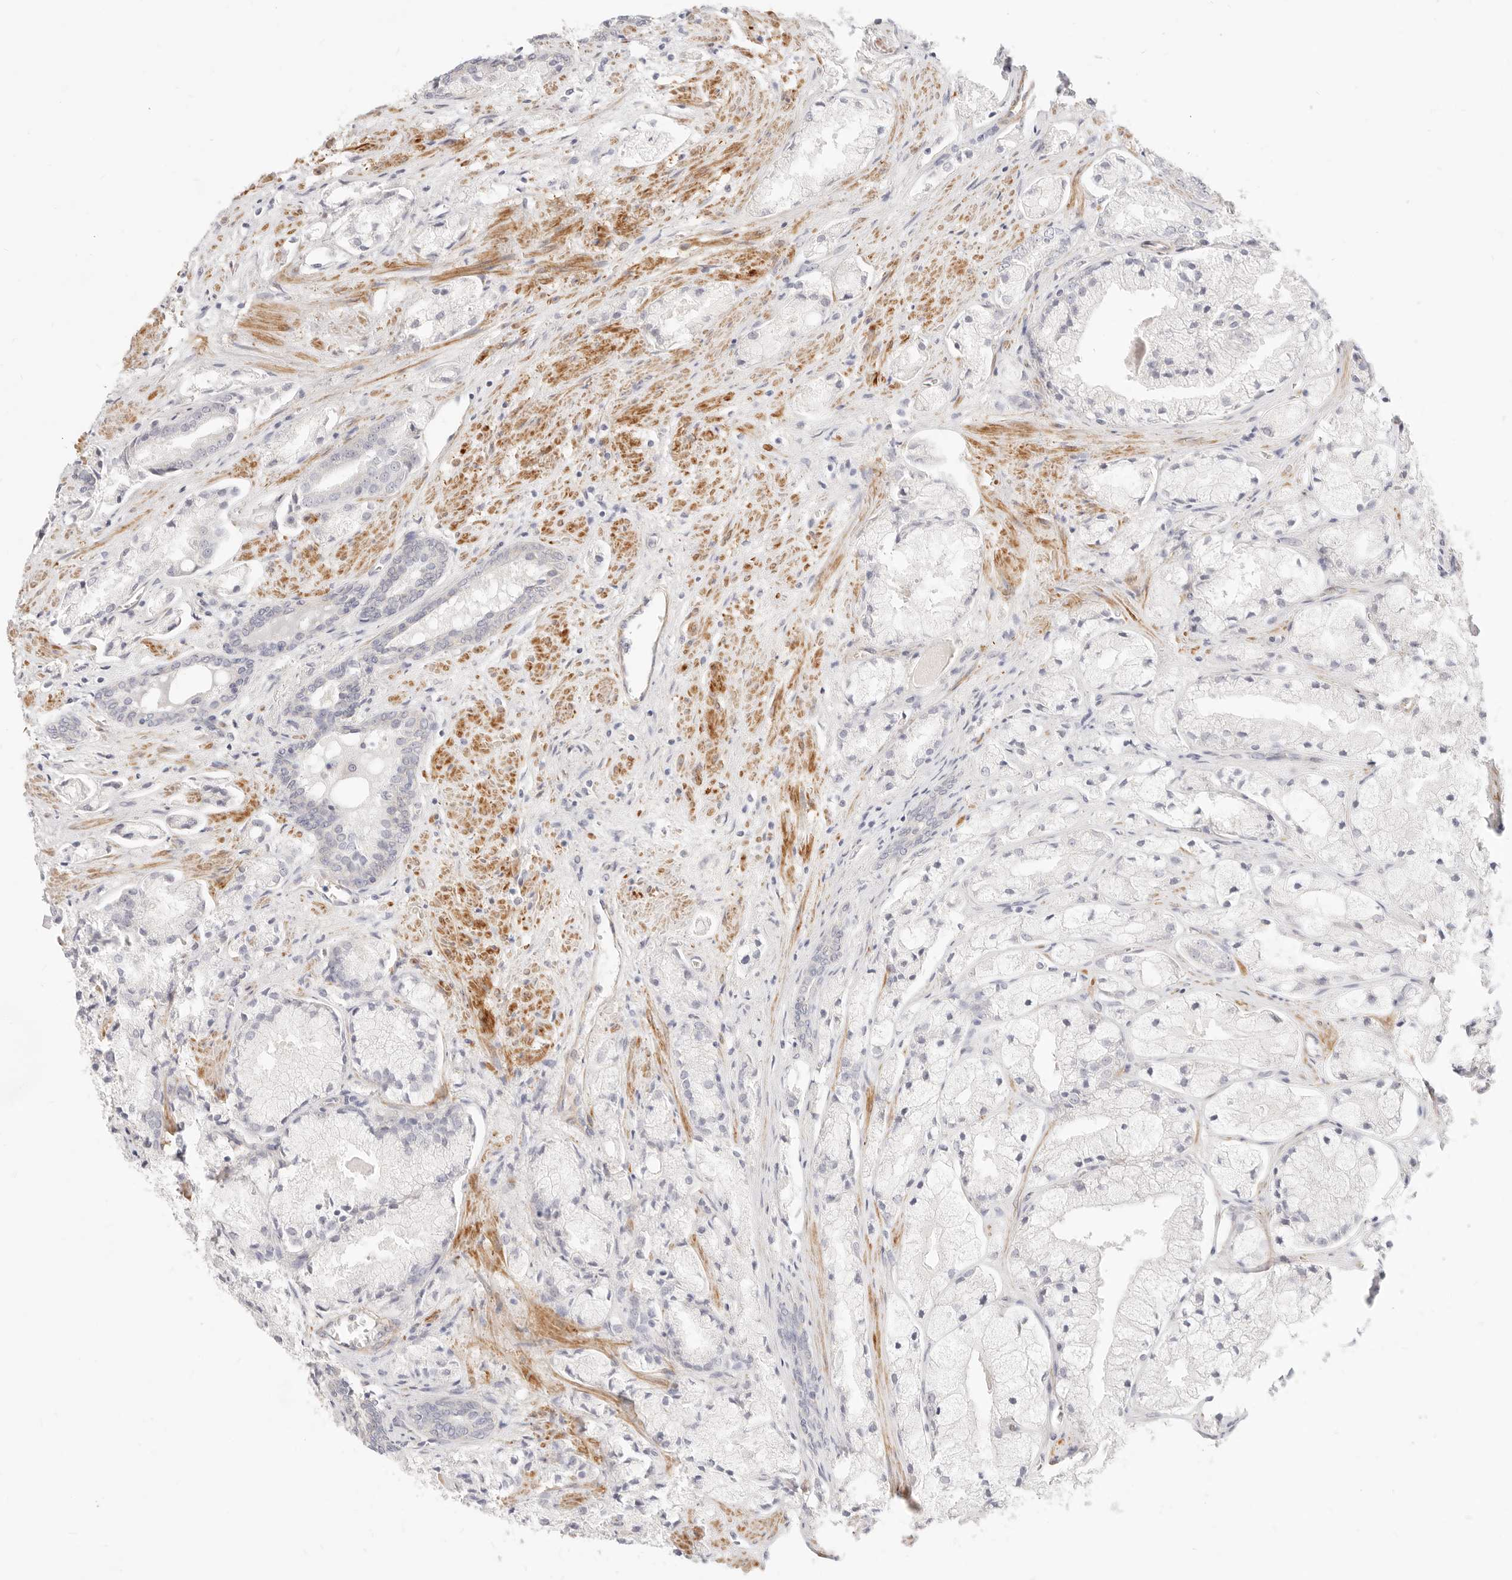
{"staining": {"intensity": "negative", "quantity": "none", "location": "none"}, "tissue": "prostate cancer", "cell_type": "Tumor cells", "image_type": "cancer", "snomed": [{"axis": "morphology", "description": "Adenocarcinoma, High grade"}, {"axis": "topography", "description": "Prostate"}], "caption": "Prostate cancer (adenocarcinoma (high-grade)) was stained to show a protein in brown. There is no significant expression in tumor cells.", "gene": "UBXN10", "patient": {"sex": "male", "age": 50}}